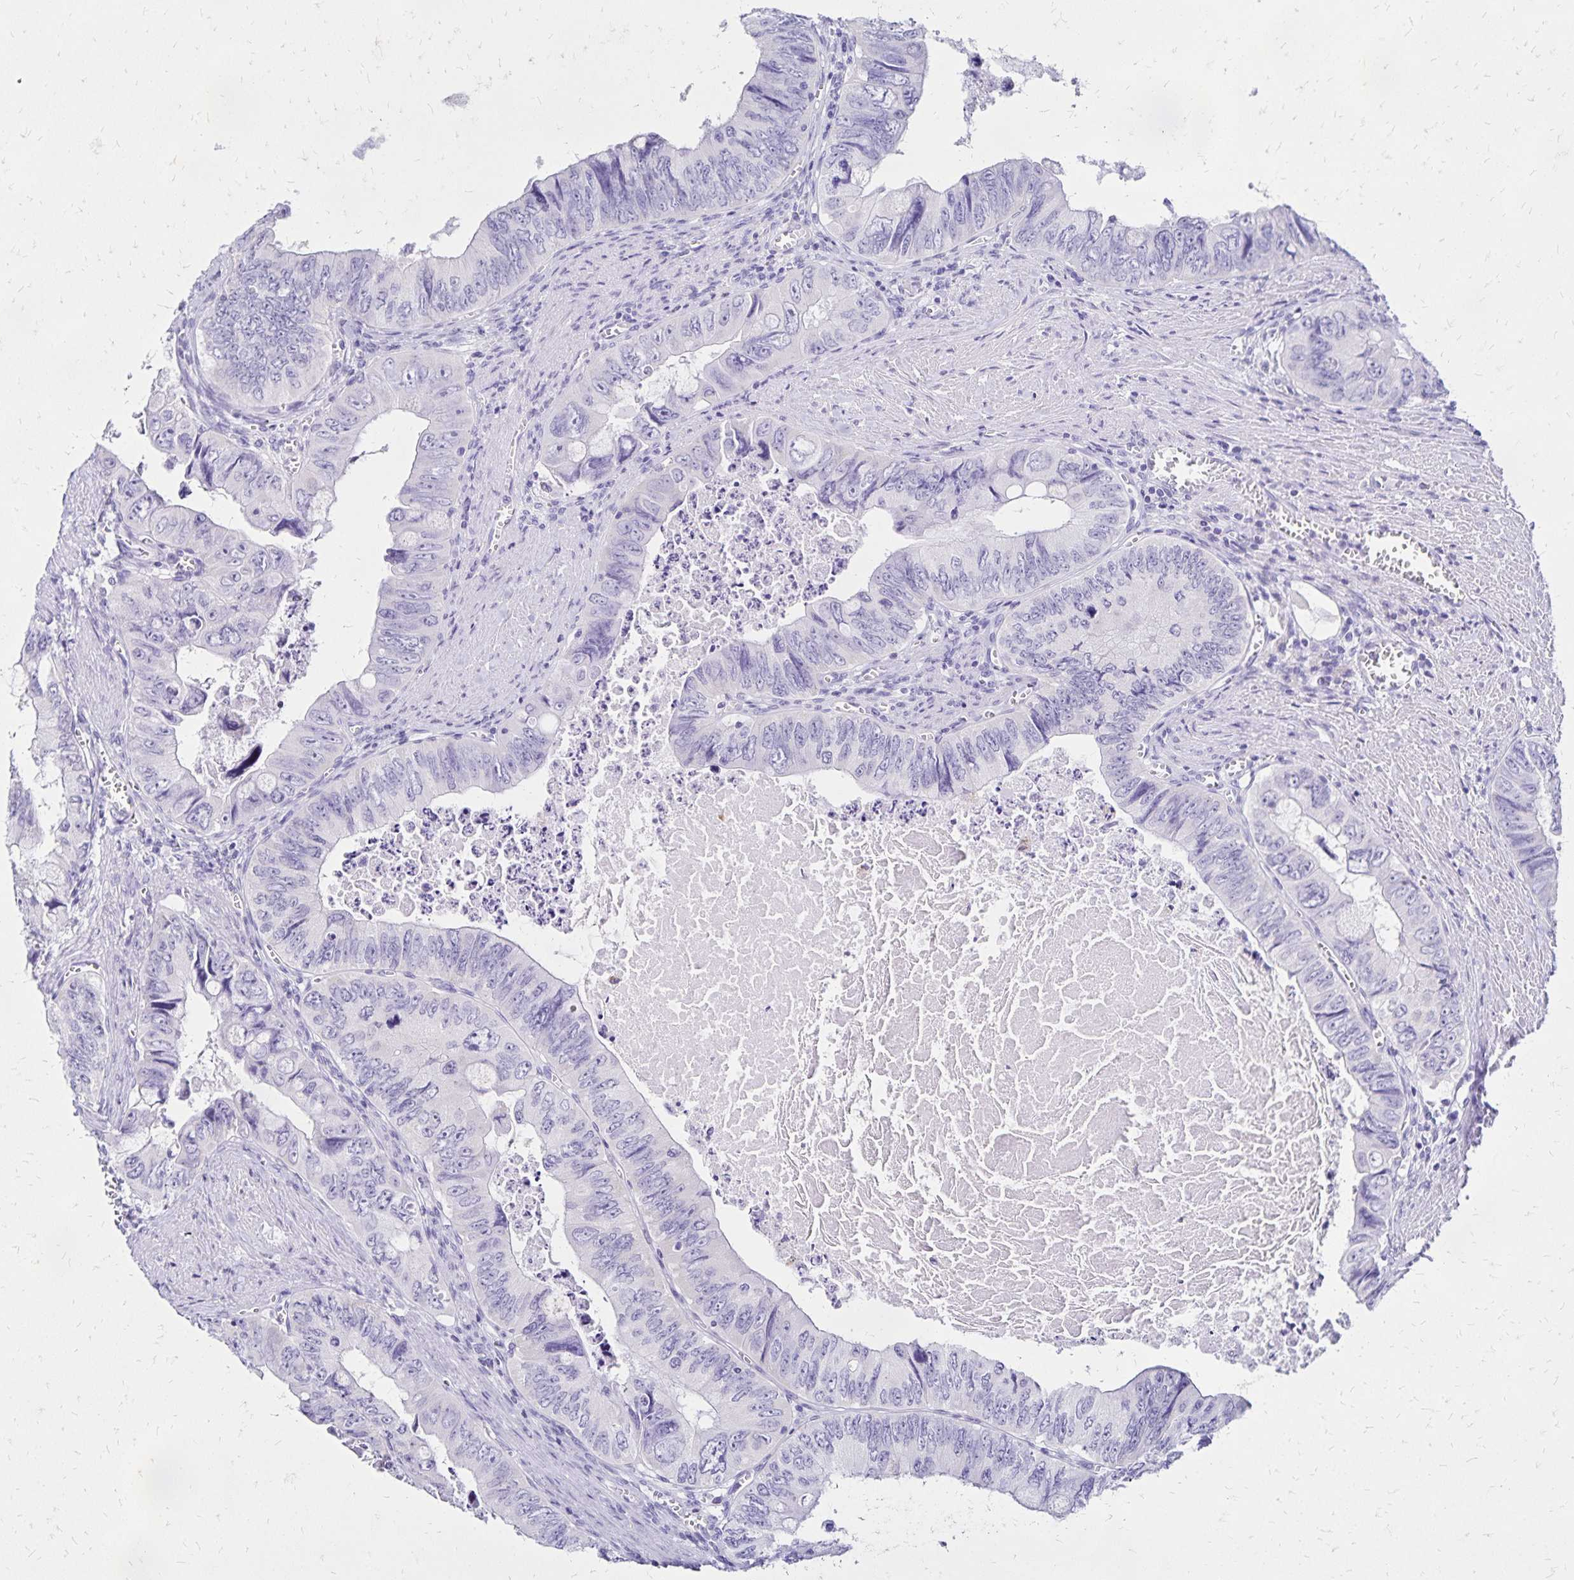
{"staining": {"intensity": "negative", "quantity": "none", "location": "none"}, "tissue": "colorectal cancer", "cell_type": "Tumor cells", "image_type": "cancer", "snomed": [{"axis": "morphology", "description": "Adenocarcinoma, NOS"}, {"axis": "topography", "description": "Colon"}], "caption": "This is an immunohistochemistry (IHC) micrograph of human colorectal cancer. There is no expression in tumor cells.", "gene": "LIN28B", "patient": {"sex": "female", "age": 84}}